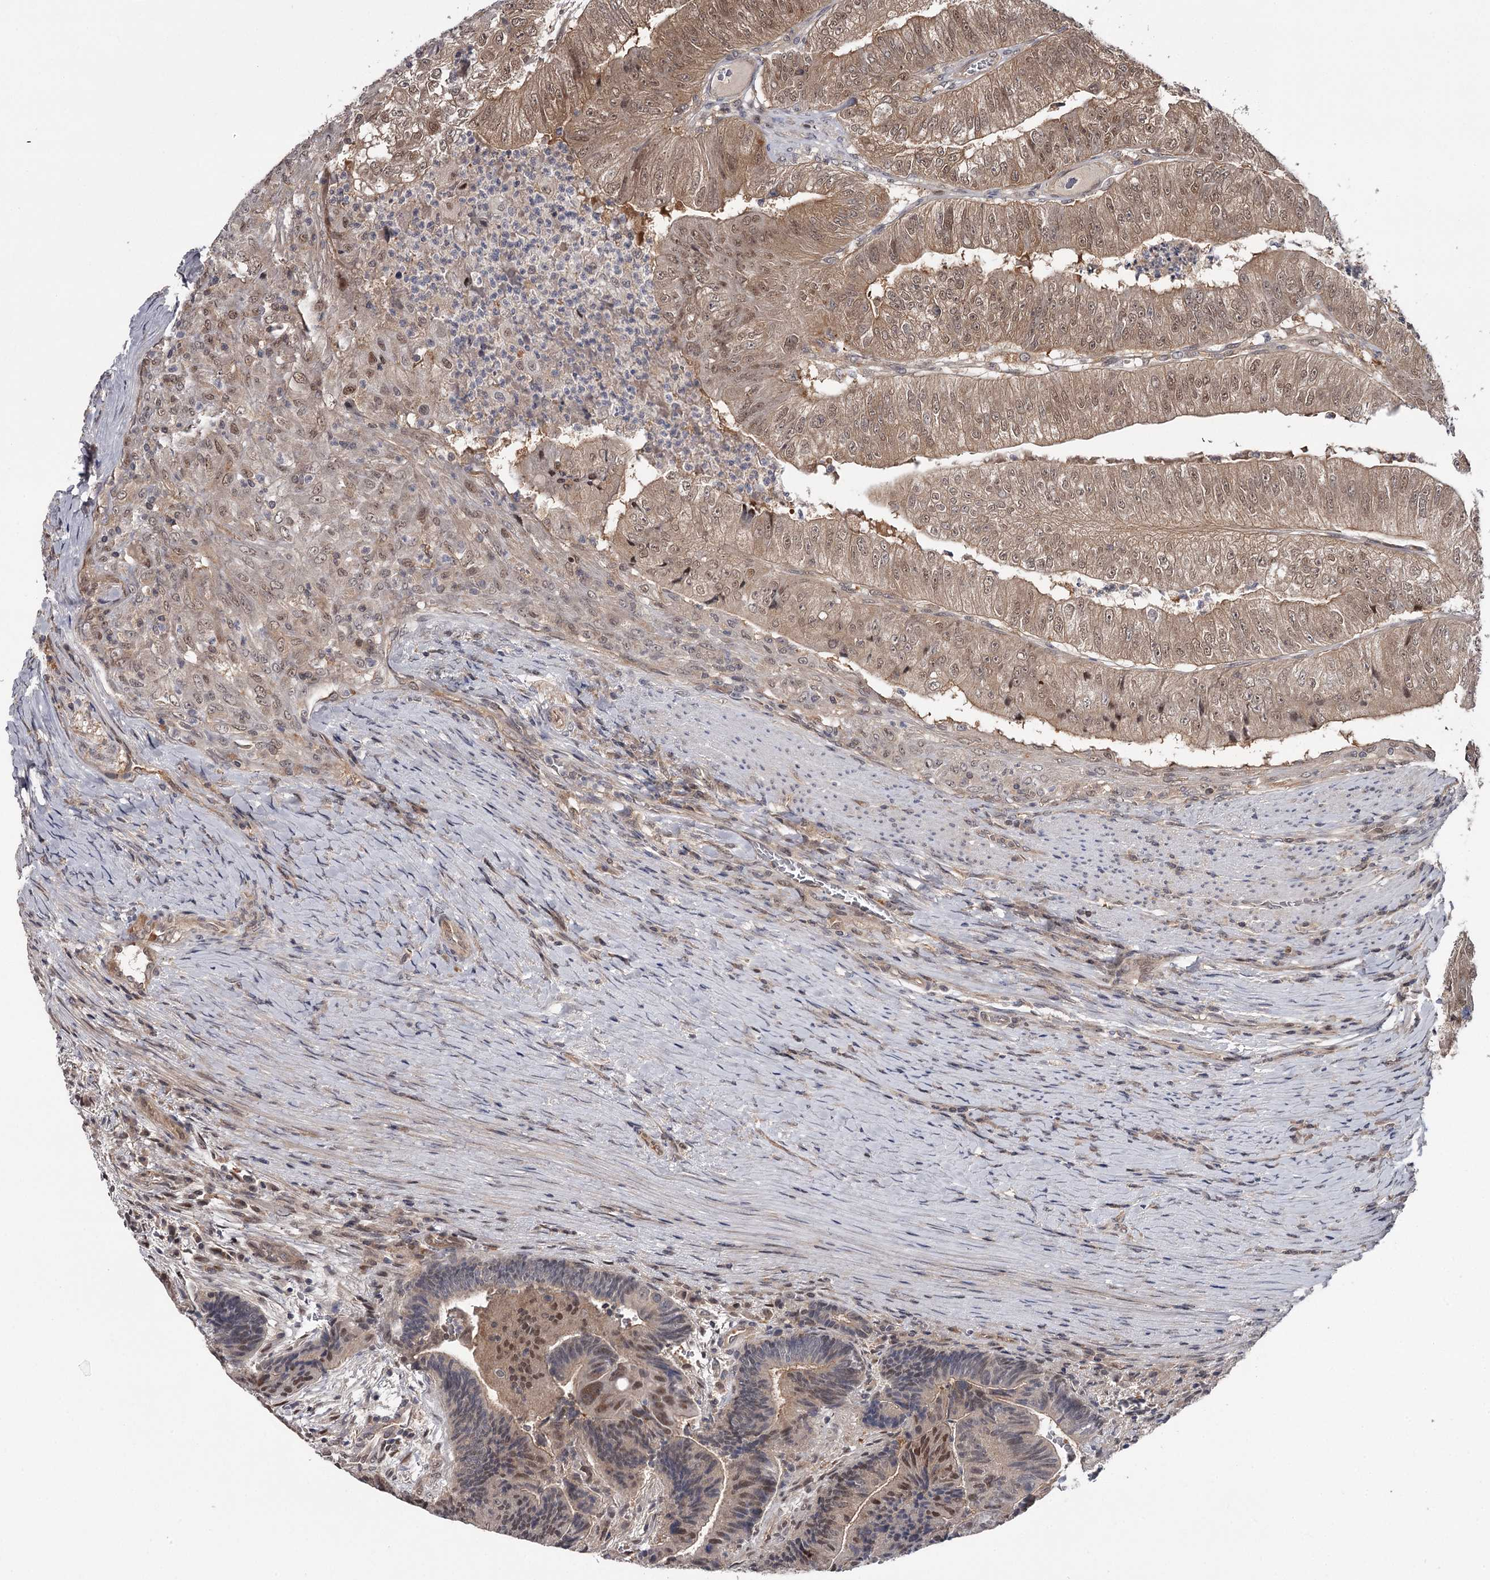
{"staining": {"intensity": "weak", "quantity": "25%-75%", "location": "cytoplasmic/membranous,nuclear"}, "tissue": "colorectal cancer", "cell_type": "Tumor cells", "image_type": "cancer", "snomed": [{"axis": "morphology", "description": "Adenocarcinoma, NOS"}, {"axis": "topography", "description": "Colon"}], "caption": "Protein staining of adenocarcinoma (colorectal) tissue shows weak cytoplasmic/membranous and nuclear expression in approximately 25%-75% of tumor cells. The staining was performed using DAB (3,3'-diaminobenzidine), with brown indicating positive protein expression. Nuclei are stained blue with hematoxylin.", "gene": "GTSF1", "patient": {"sex": "female", "age": 67}}